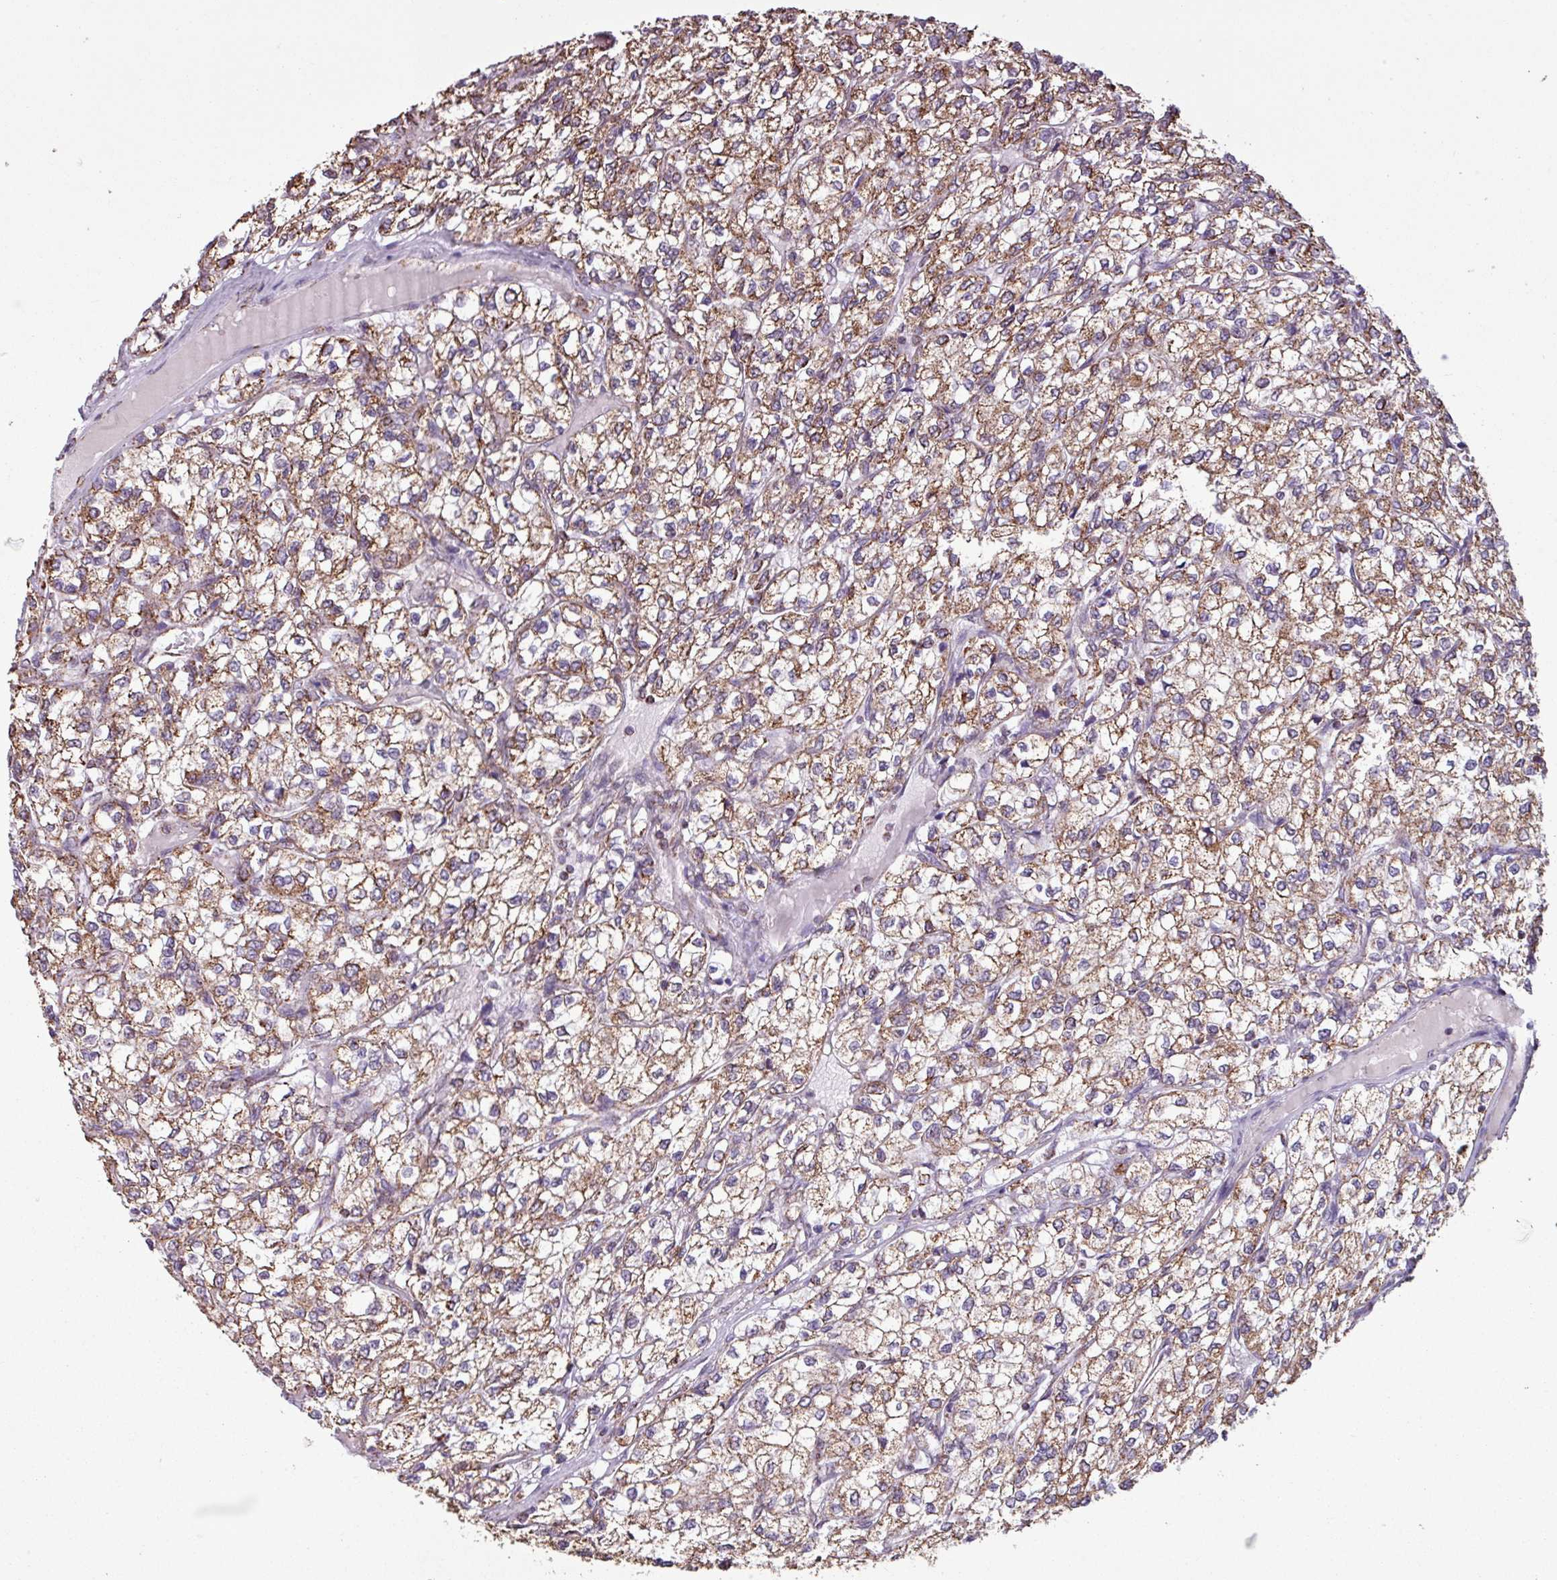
{"staining": {"intensity": "moderate", "quantity": ">75%", "location": "cytoplasmic/membranous"}, "tissue": "renal cancer", "cell_type": "Tumor cells", "image_type": "cancer", "snomed": [{"axis": "morphology", "description": "Adenocarcinoma, NOS"}, {"axis": "topography", "description": "Kidney"}], "caption": "IHC photomicrograph of renal cancer stained for a protein (brown), which displays medium levels of moderate cytoplasmic/membranous staining in approximately >75% of tumor cells.", "gene": "ALG8", "patient": {"sex": "male", "age": 80}}